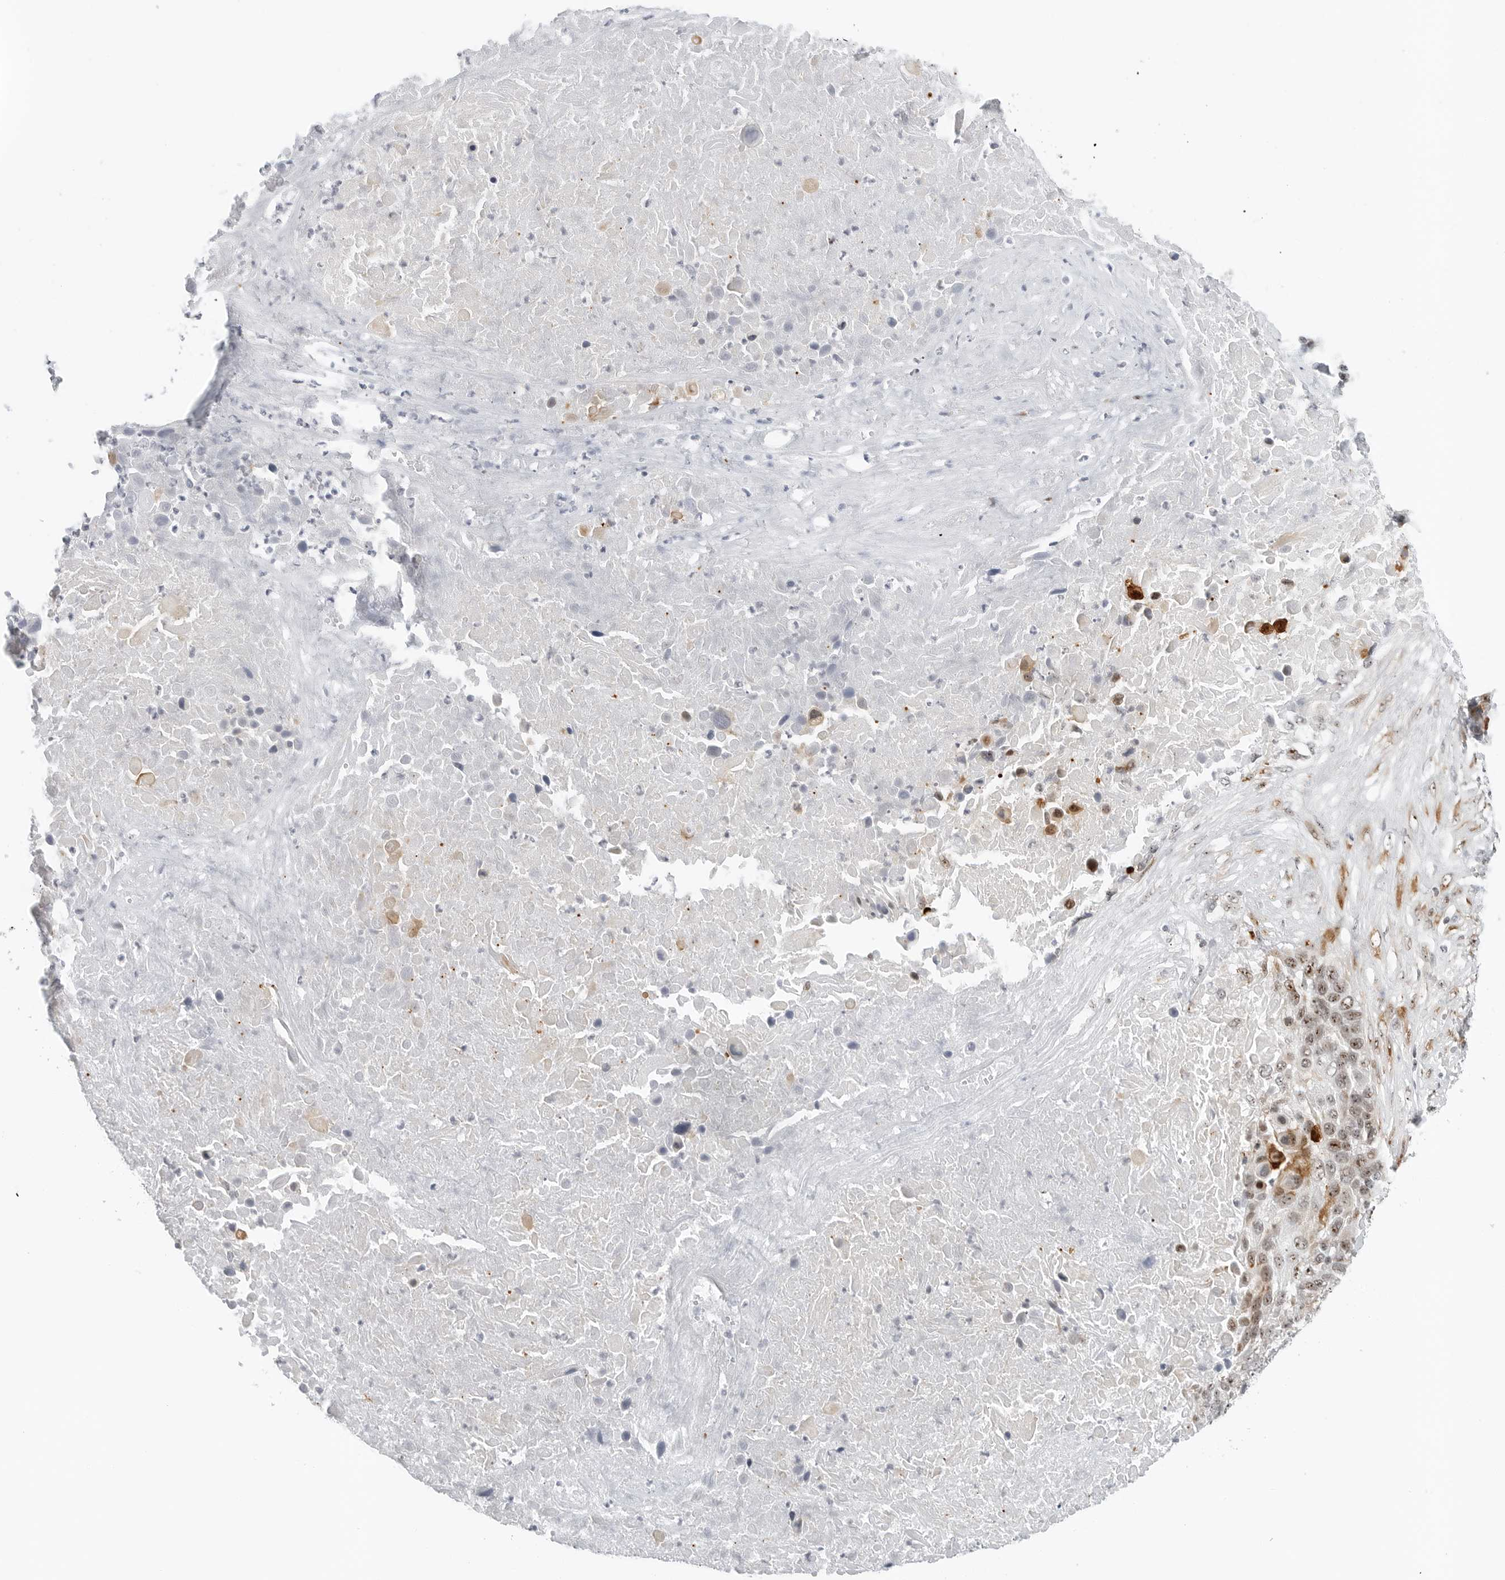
{"staining": {"intensity": "strong", "quantity": "25%-75%", "location": "cytoplasmic/membranous,nuclear"}, "tissue": "lung cancer", "cell_type": "Tumor cells", "image_type": "cancer", "snomed": [{"axis": "morphology", "description": "Squamous cell carcinoma, NOS"}, {"axis": "topography", "description": "Lung"}], "caption": "A high-resolution photomicrograph shows immunohistochemistry staining of lung cancer (squamous cell carcinoma), which displays strong cytoplasmic/membranous and nuclear positivity in approximately 25%-75% of tumor cells. (DAB (3,3'-diaminobenzidine) IHC with brightfield microscopy, high magnification).", "gene": "RIMKLA", "patient": {"sex": "male", "age": 66}}